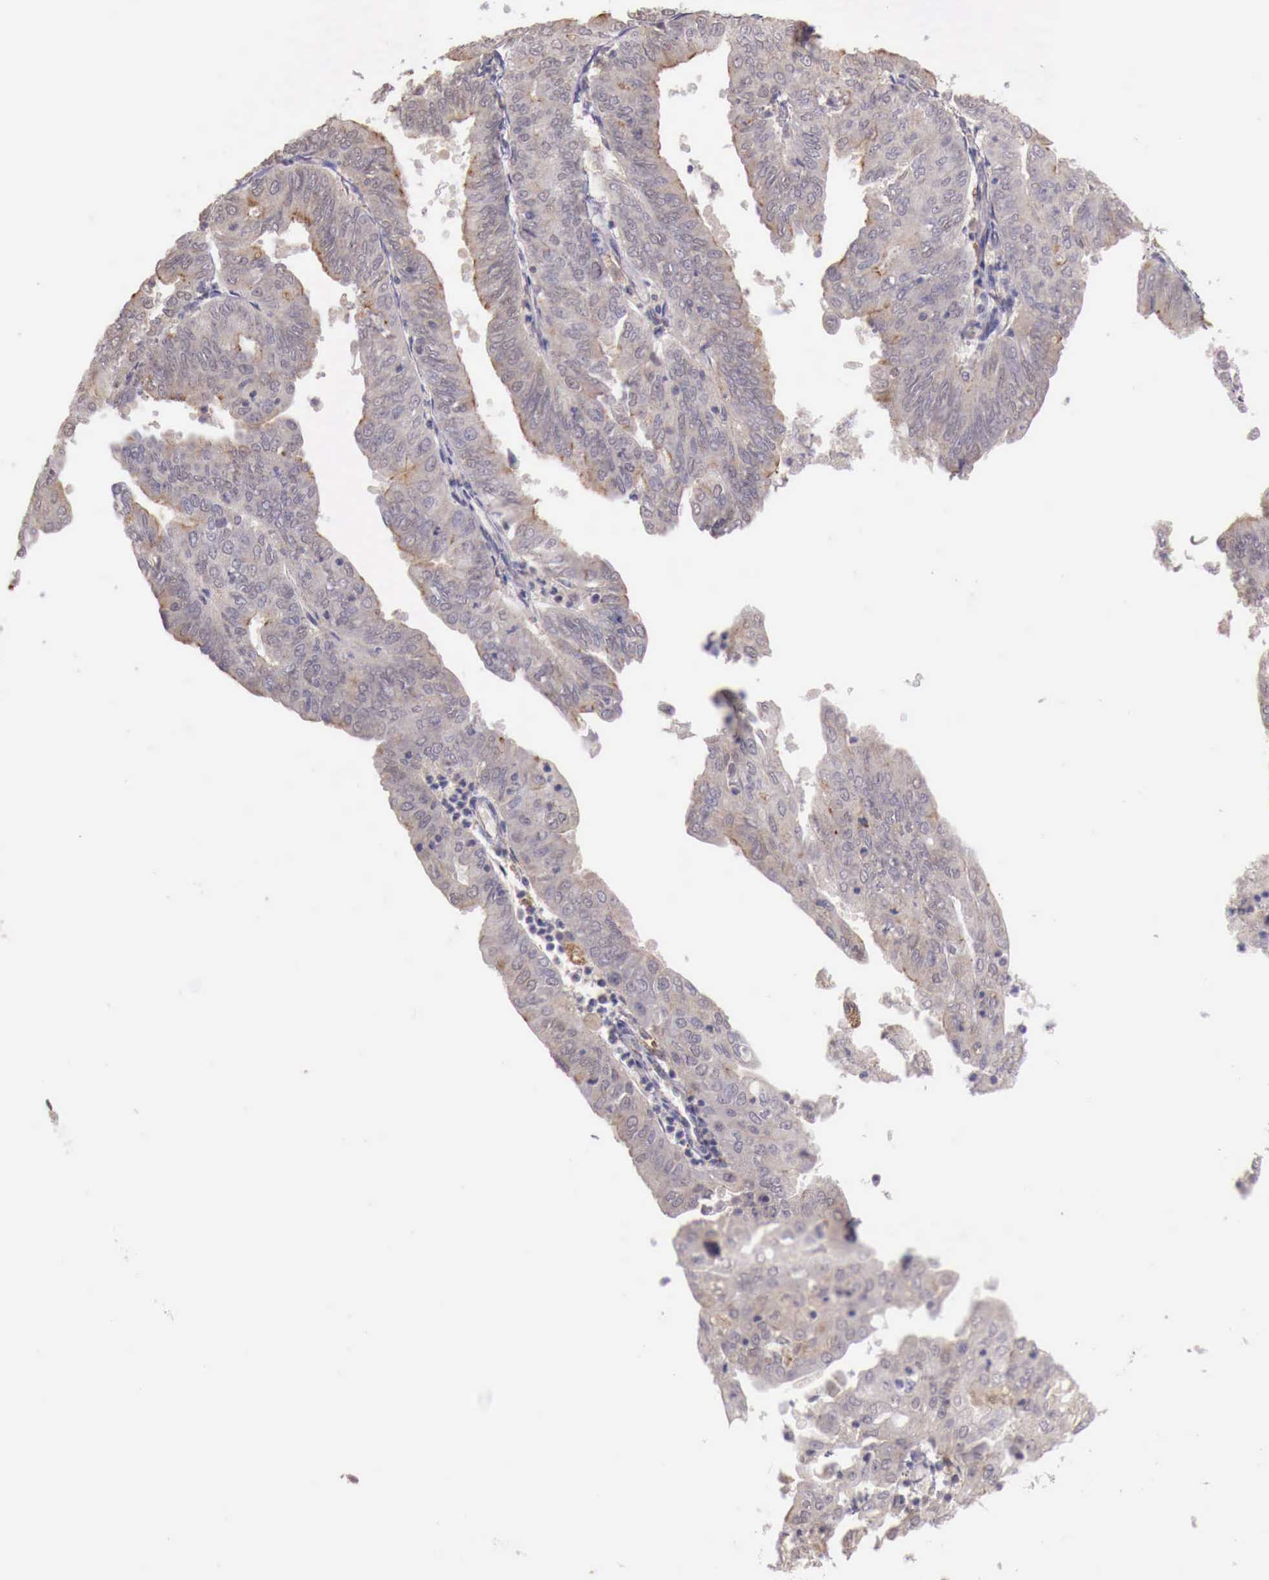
{"staining": {"intensity": "weak", "quantity": ">75%", "location": "cytoplasmic/membranous"}, "tissue": "endometrial cancer", "cell_type": "Tumor cells", "image_type": "cancer", "snomed": [{"axis": "morphology", "description": "Adenocarcinoma, NOS"}, {"axis": "topography", "description": "Endometrium"}], "caption": "The photomicrograph shows staining of endometrial cancer, revealing weak cytoplasmic/membranous protein positivity (brown color) within tumor cells.", "gene": "CHRDL1", "patient": {"sex": "female", "age": 79}}